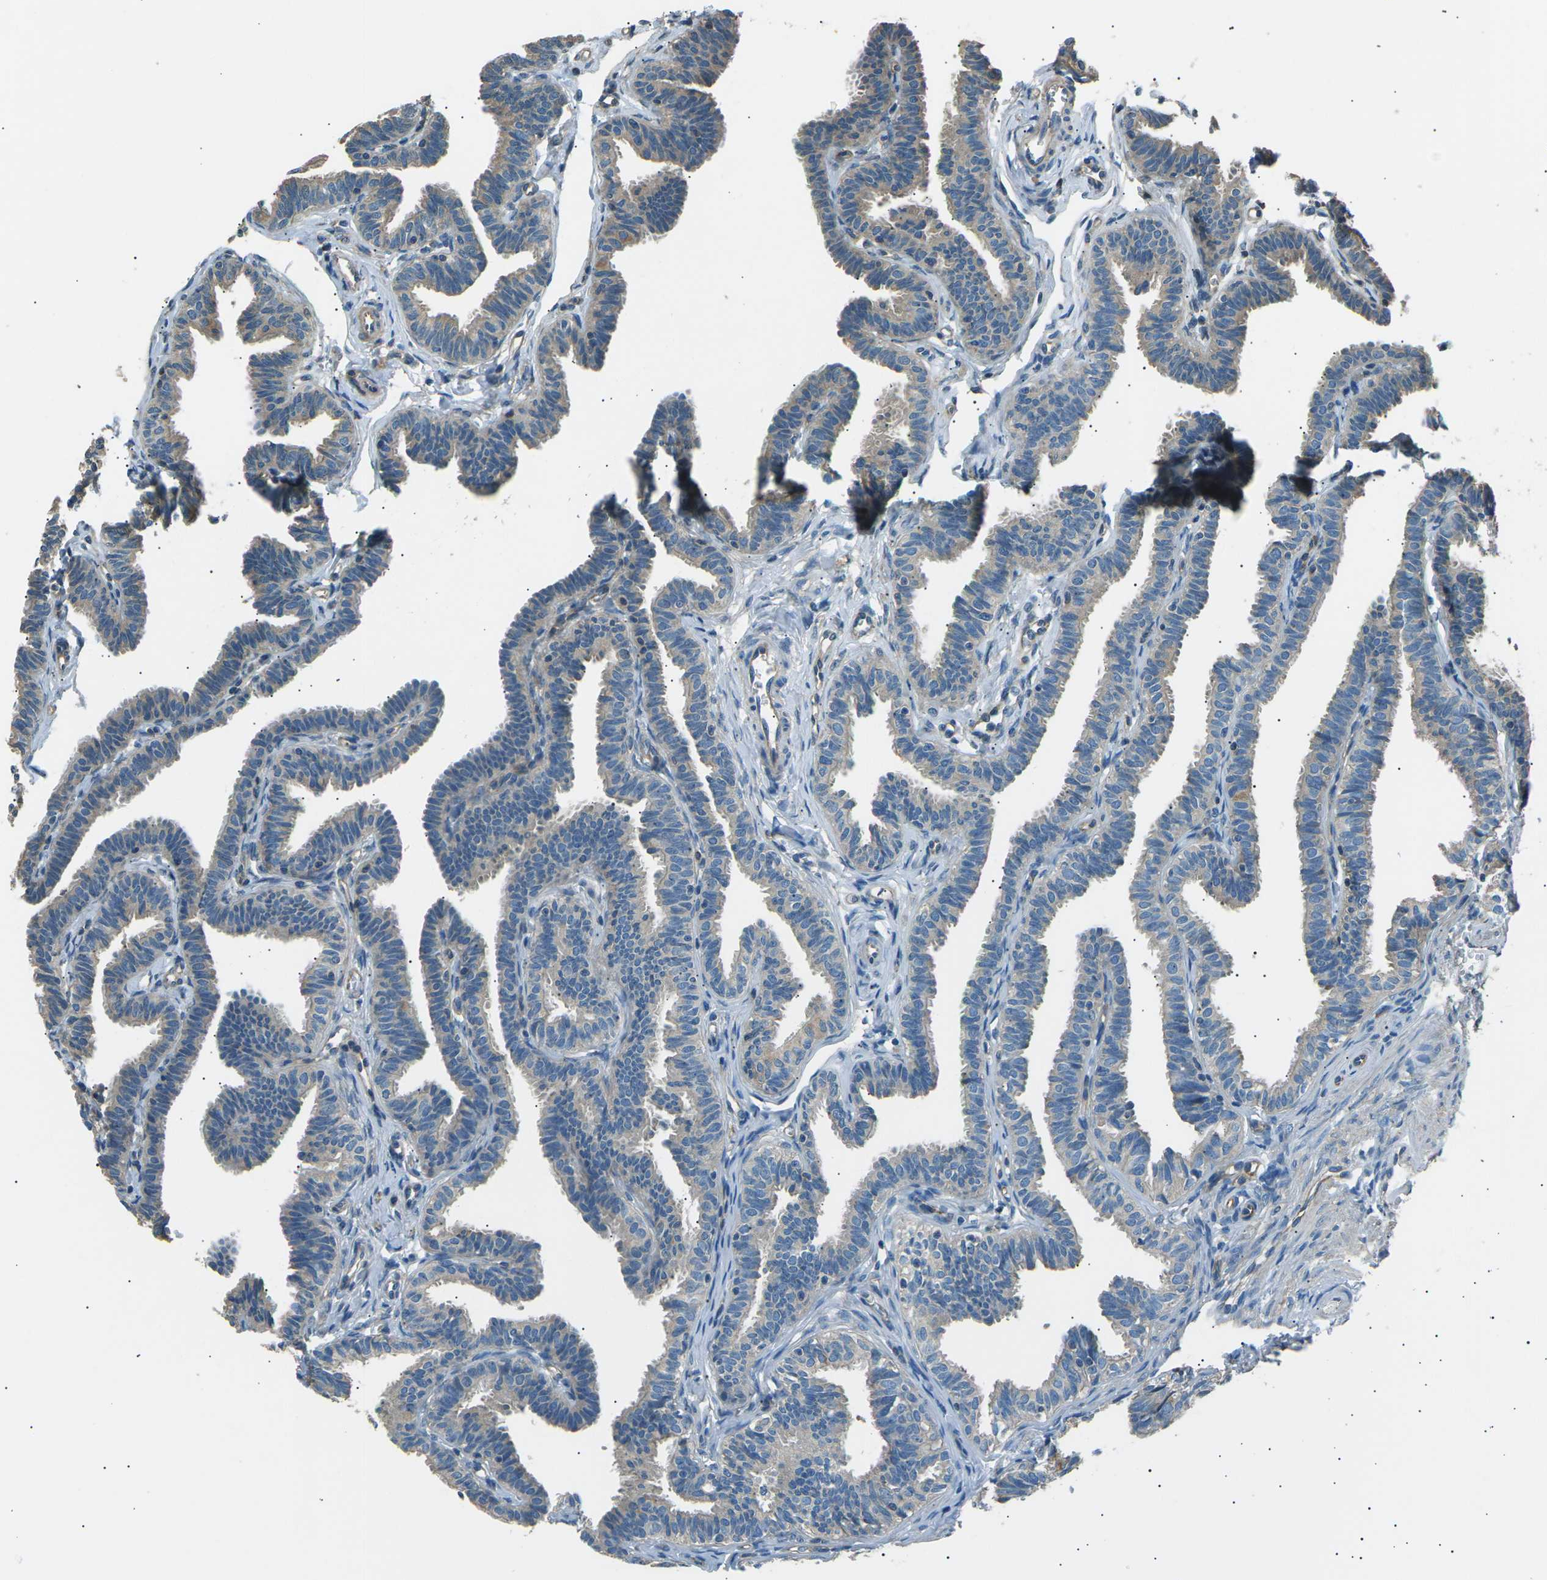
{"staining": {"intensity": "weak", "quantity": "<25%", "location": "cytoplasmic/membranous"}, "tissue": "fallopian tube", "cell_type": "Glandular cells", "image_type": "normal", "snomed": [{"axis": "morphology", "description": "Normal tissue, NOS"}, {"axis": "topography", "description": "Fallopian tube"}, {"axis": "topography", "description": "Ovary"}], "caption": "High magnification brightfield microscopy of benign fallopian tube stained with DAB (brown) and counterstained with hematoxylin (blue): glandular cells show no significant staining.", "gene": "SLK", "patient": {"sex": "female", "age": 23}}